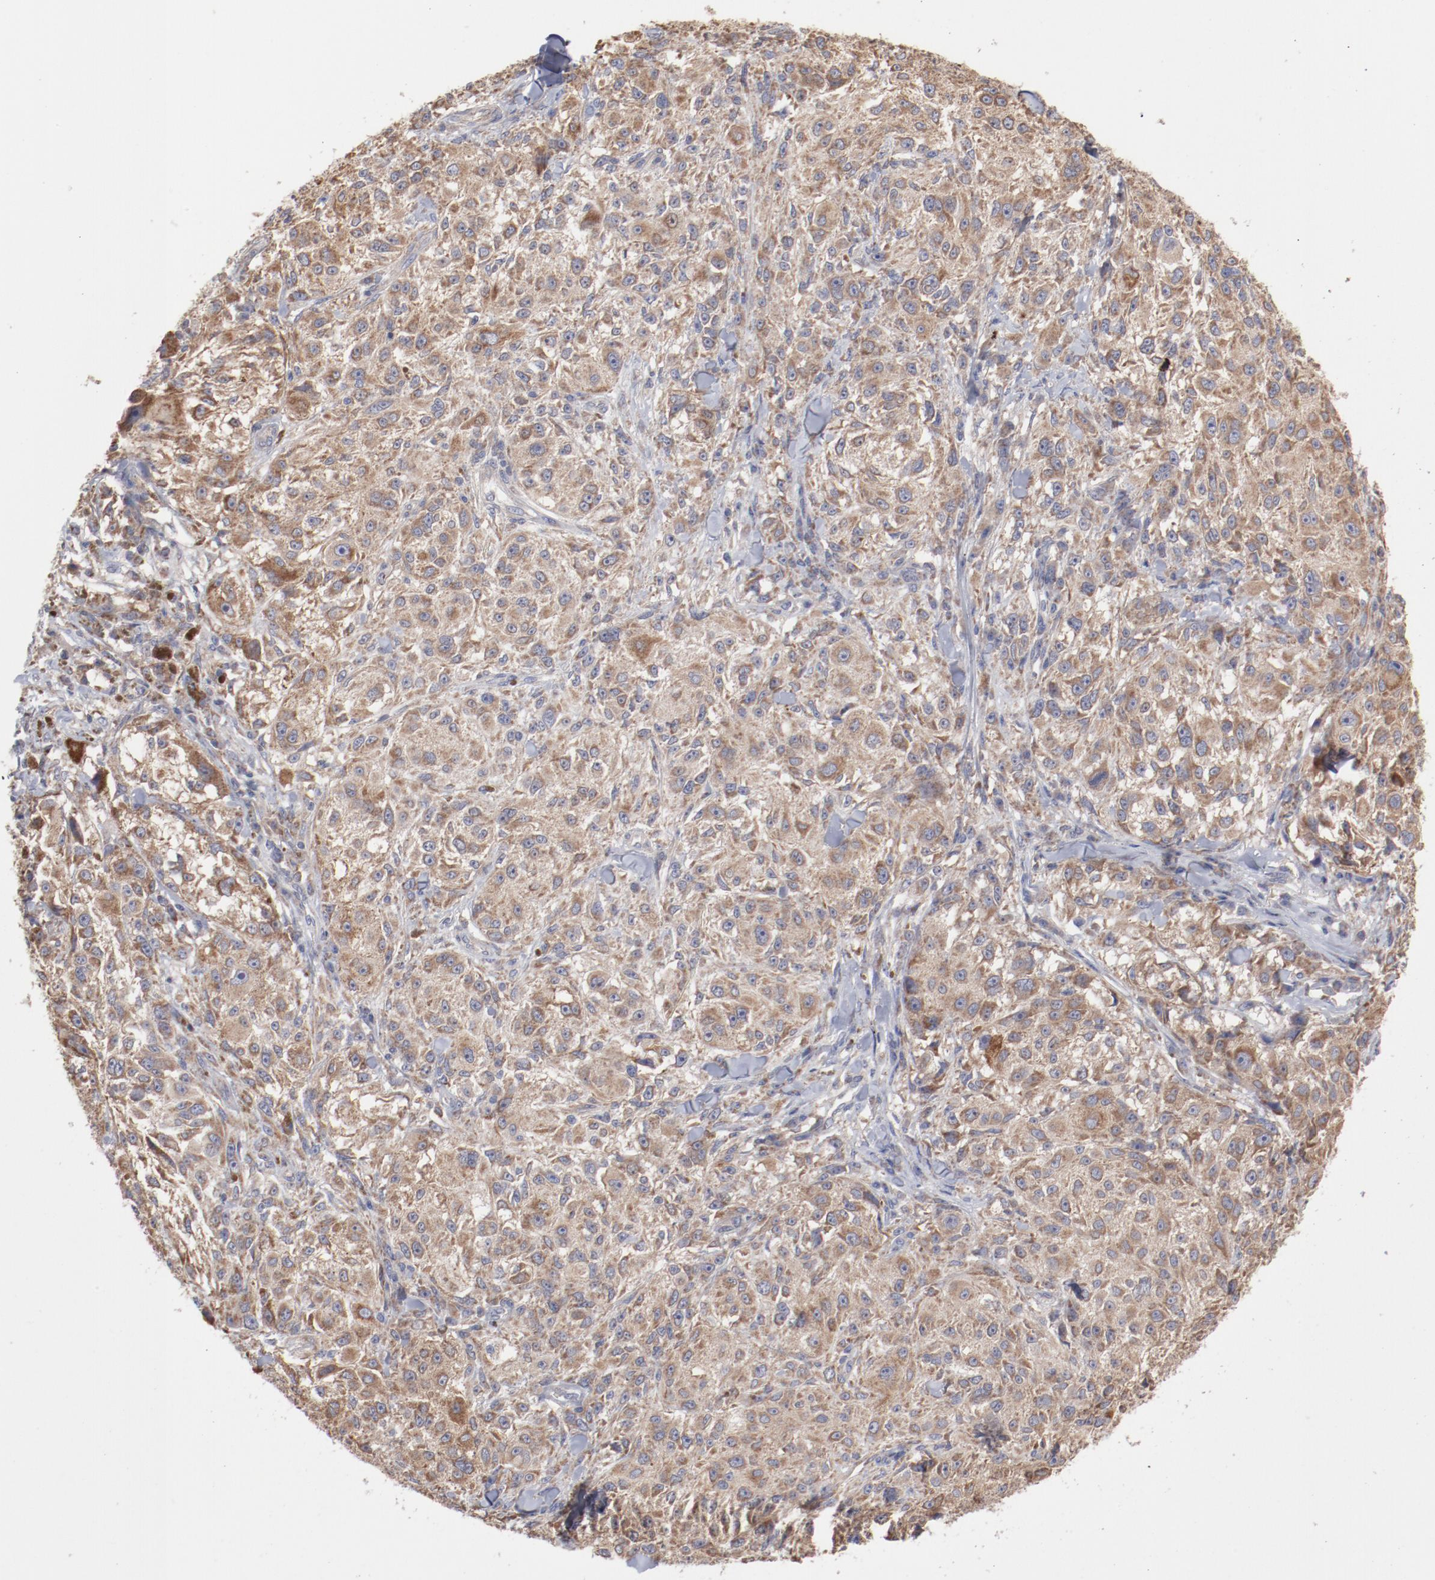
{"staining": {"intensity": "moderate", "quantity": ">75%", "location": "cytoplasmic/membranous"}, "tissue": "melanoma", "cell_type": "Tumor cells", "image_type": "cancer", "snomed": [{"axis": "morphology", "description": "Necrosis, NOS"}, {"axis": "morphology", "description": "Malignant melanoma, NOS"}, {"axis": "topography", "description": "Skin"}], "caption": "Melanoma stained for a protein demonstrates moderate cytoplasmic/membranous positivity in tumor cells.", "gene": "PPFIBP2", "patient": {"sex": "female", "age": 87}}